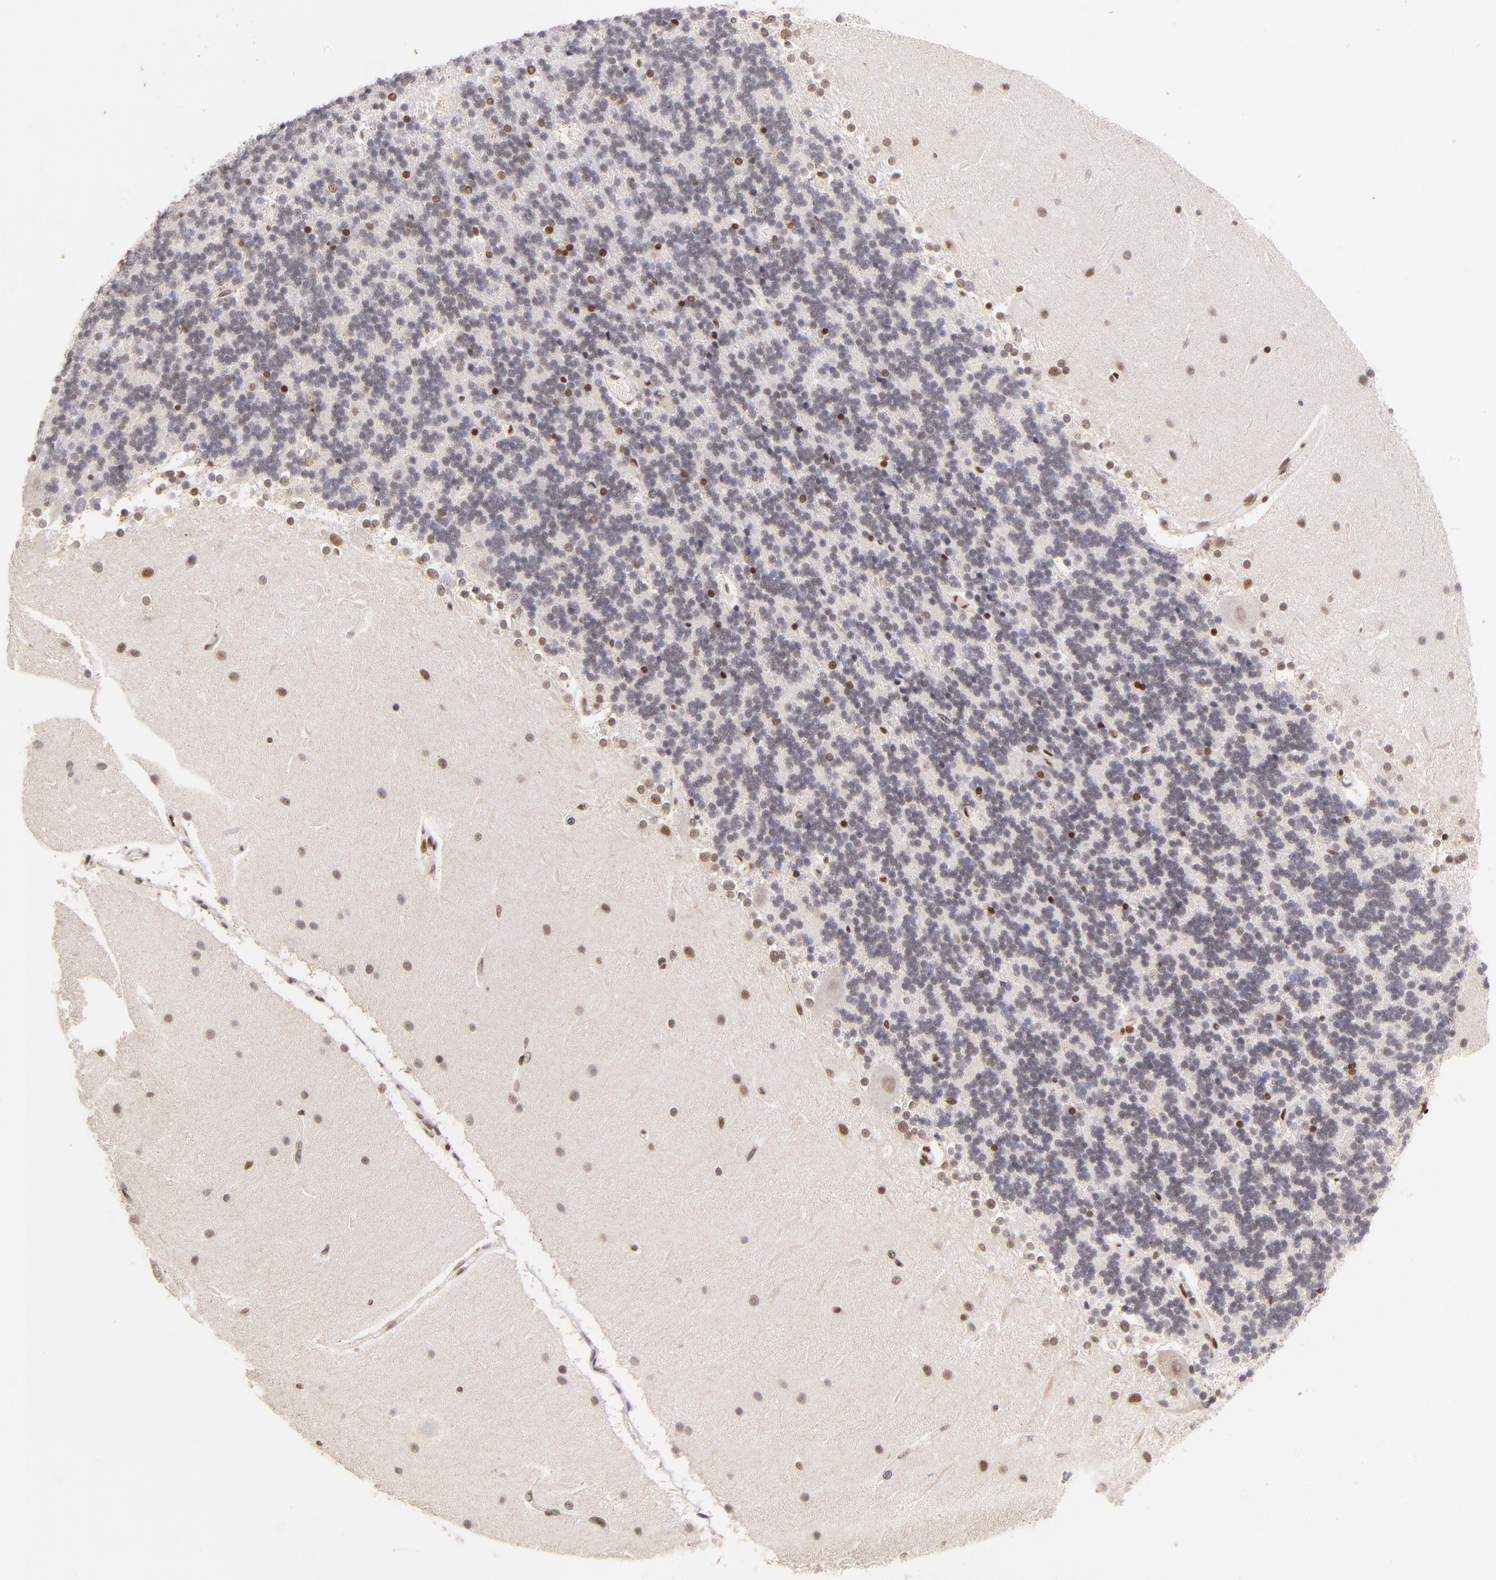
{"staining": {"intensity": "weak", "quantity": "<25%", "location": "nuclear"}, "tissue": "cerebellum", "cell_type": "Cells in granular layer", "image_type": "normal", "snomed": [{"axis": "morphology", "description": "Normal tissue, NOS"}, {"axis": "topography", "description": "Cerebellum"}], "caption": "Immunohistochemistry (IHC) micrograph of unremarkable cerebellum stained for a protein (brown), which reveals no expression in cells in granular layer.", "gene": "MIDEAS", "patient": {"sex": "female", "age": 54}}